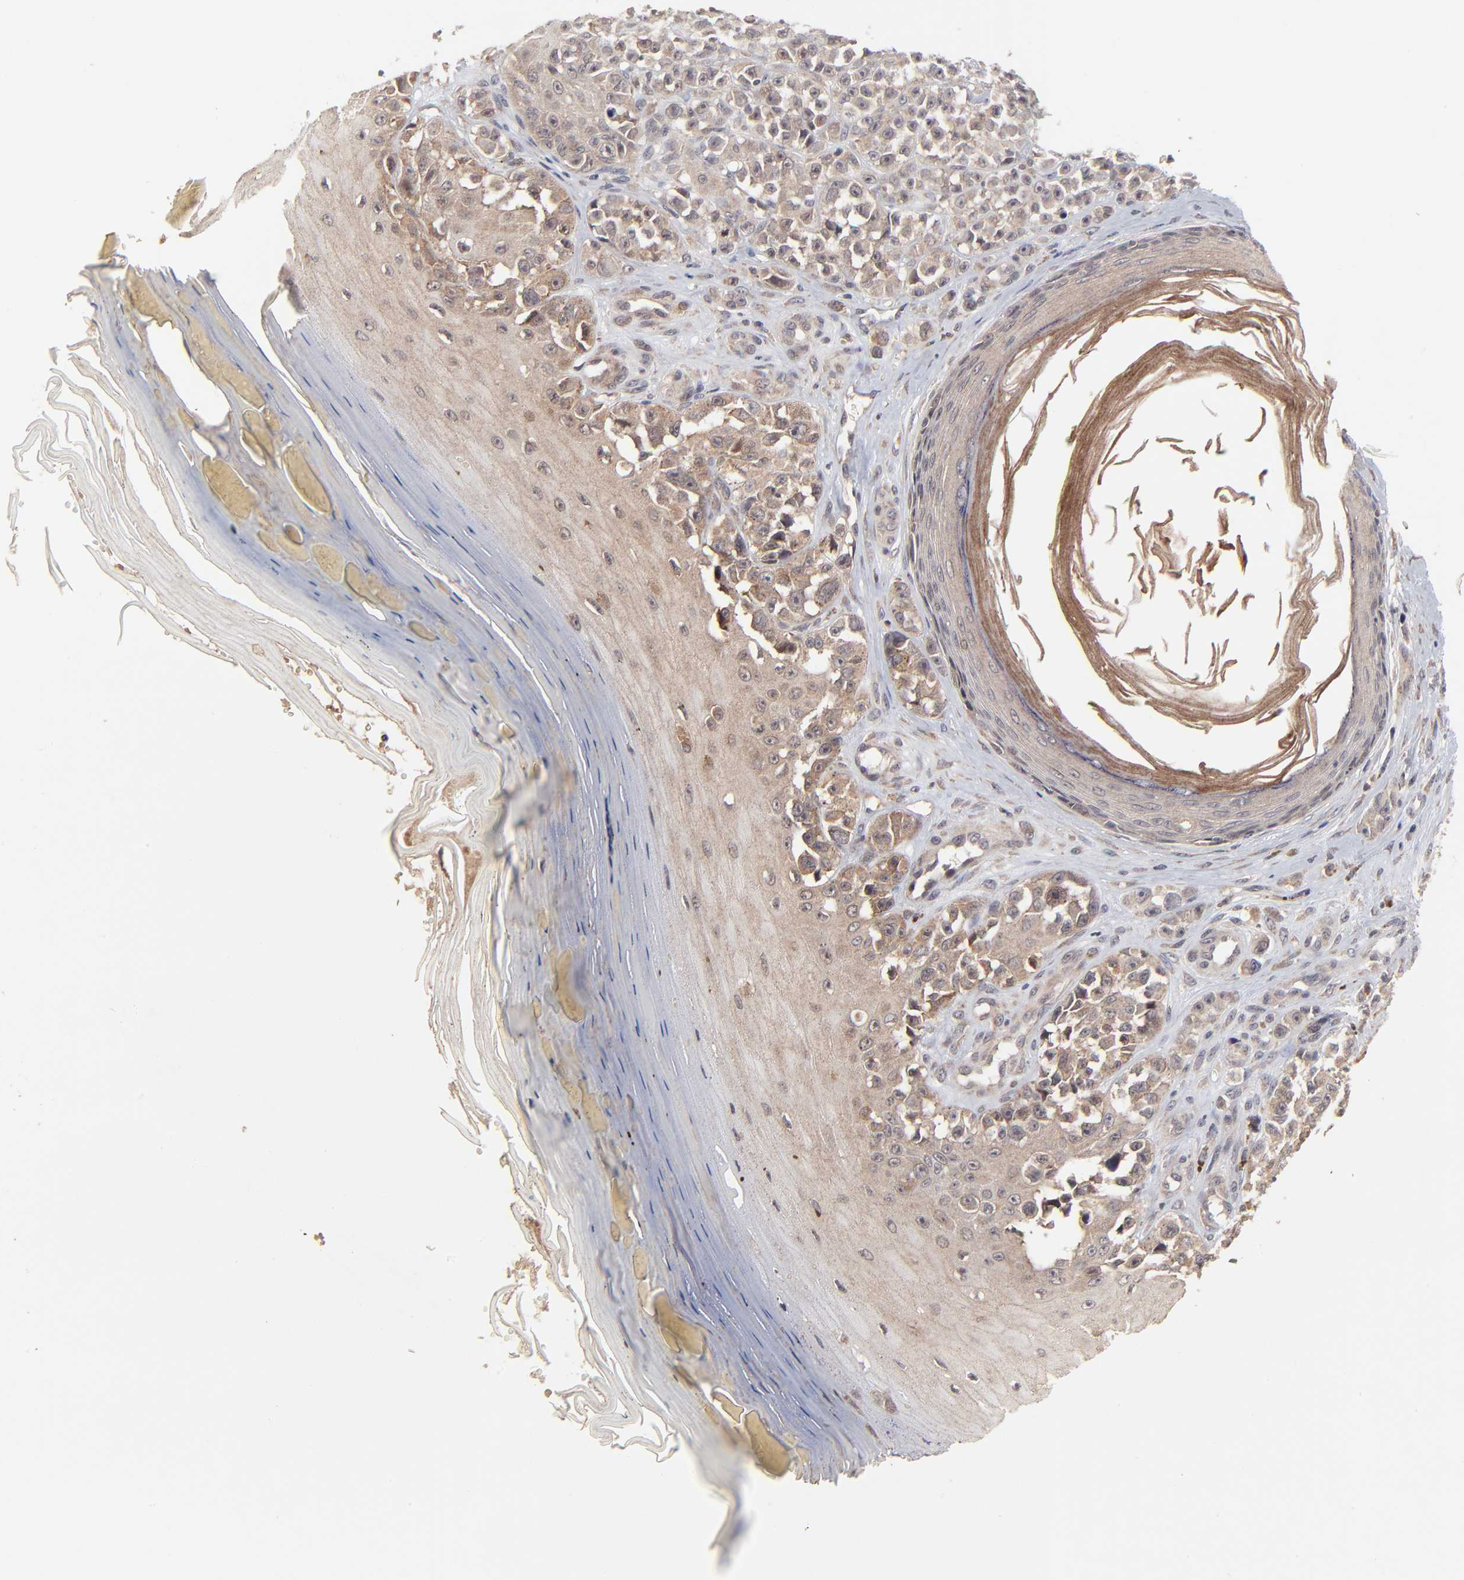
{"staining": {"intensity": "moderate", "quantity": ">75%", "location": "cytoplasmic/membranous"}, "tissue": "melanoma", "cell_type": "Tumor cells", "image_type": "cancer", "snomed": [{"axis": "morphology", "description": "Malignant melanoma, NOS"}, {"axis": "topography", "description": "Skin"}], "caption": "Tumor cells display moderate cytoplasmic/membranous positivity in approximately >75% of cells in malignant melanoma.", "gene": "FRMD8", "patient": {"sex": "female", "age": 82}}